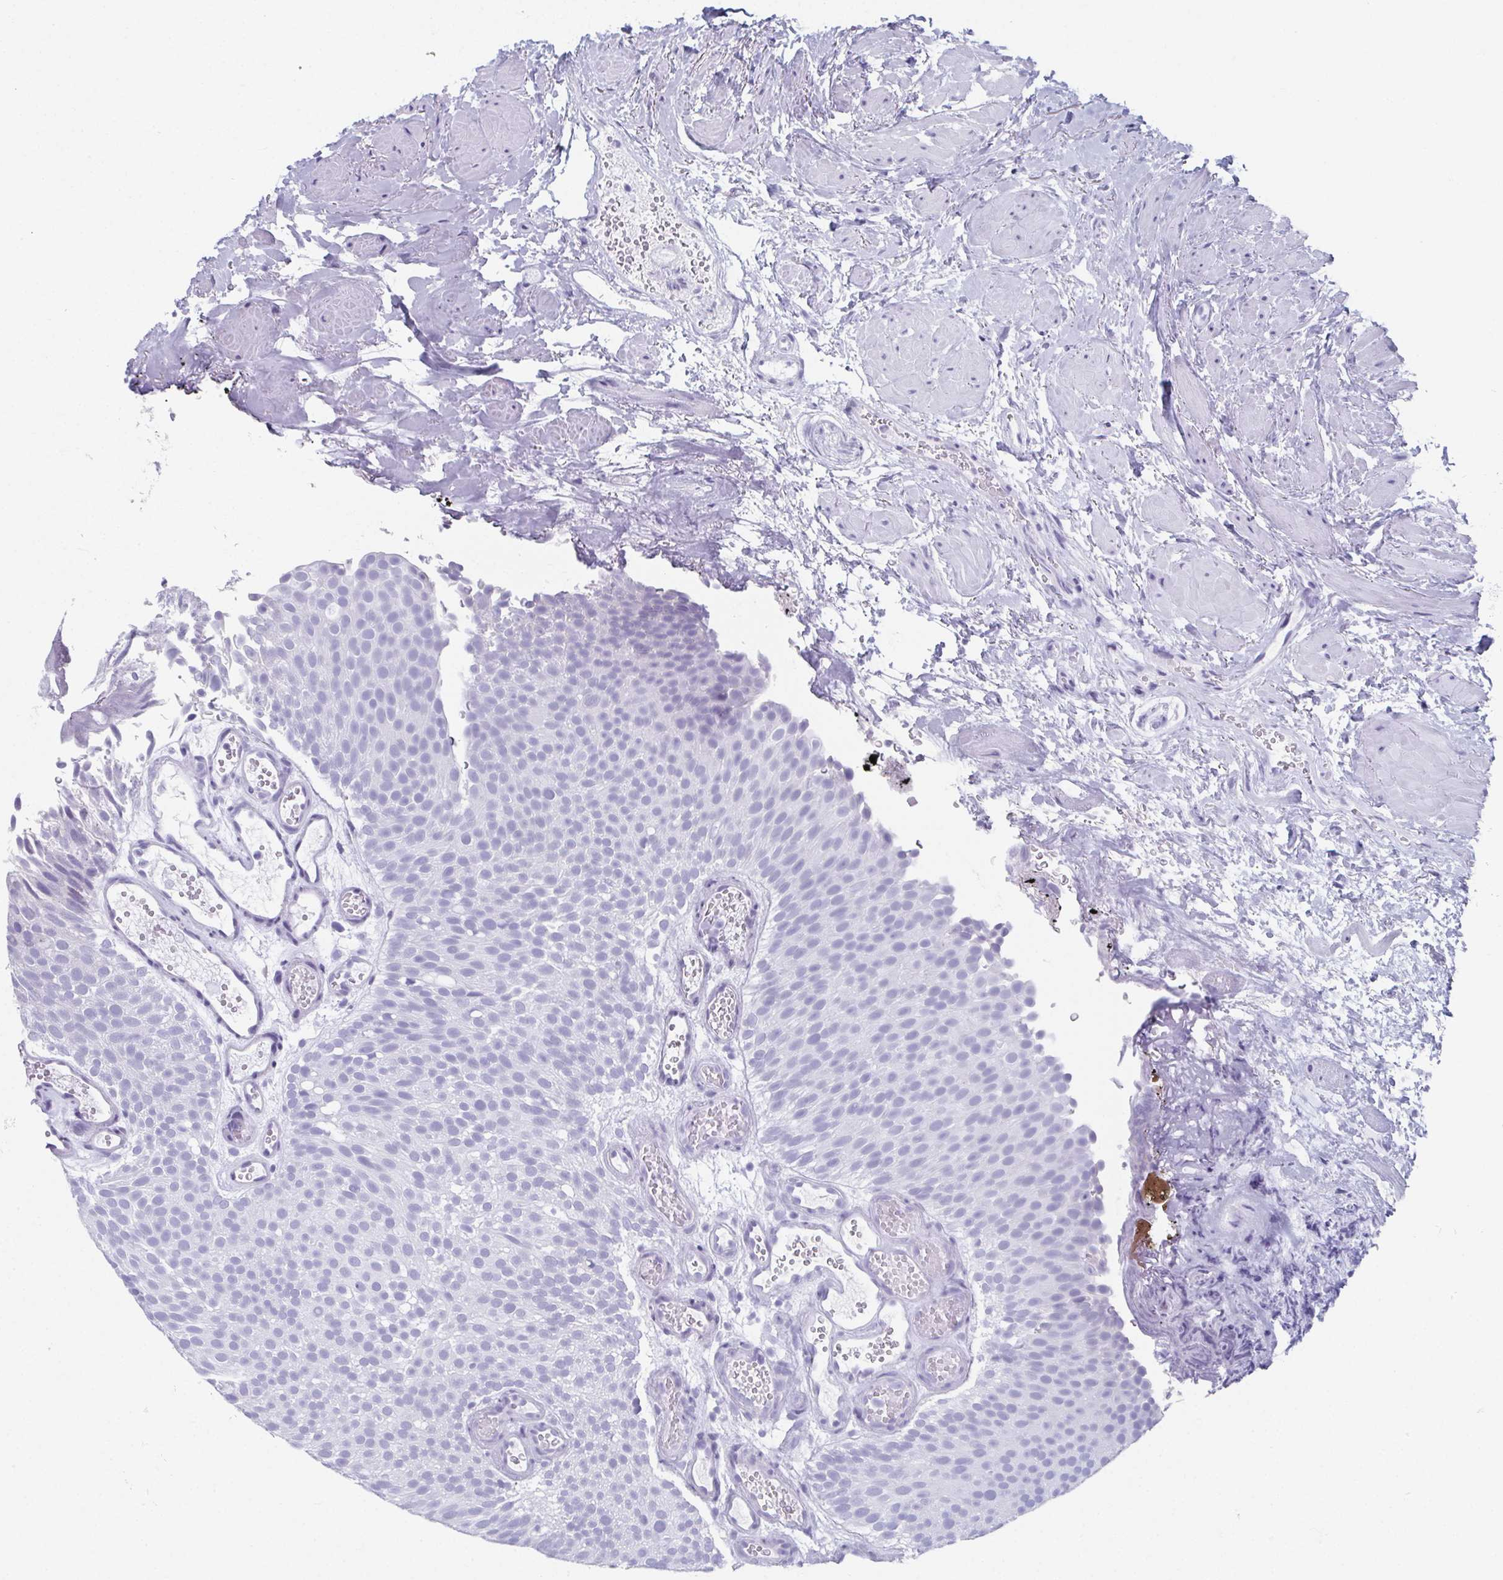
{"staining": {"intensity": "negative", "quantity": "none", "location": "none"}, "tissue": "urothelial cancer", "cell_type": "Tumor cells", "image_type": "cancer", "snomed": [{"axis": "morphology", "description": "Urothelial carcinoma, Low grade"}, {"axis": "topography", "description": "Urinary bladder"}], "caption": "A histopathology image of low-grade urothelial carcinoma stained for a protein reveals no brown staining in tumor cells.", "gene": "GHRL", "patient": {"sex": "male", "age": 78}}